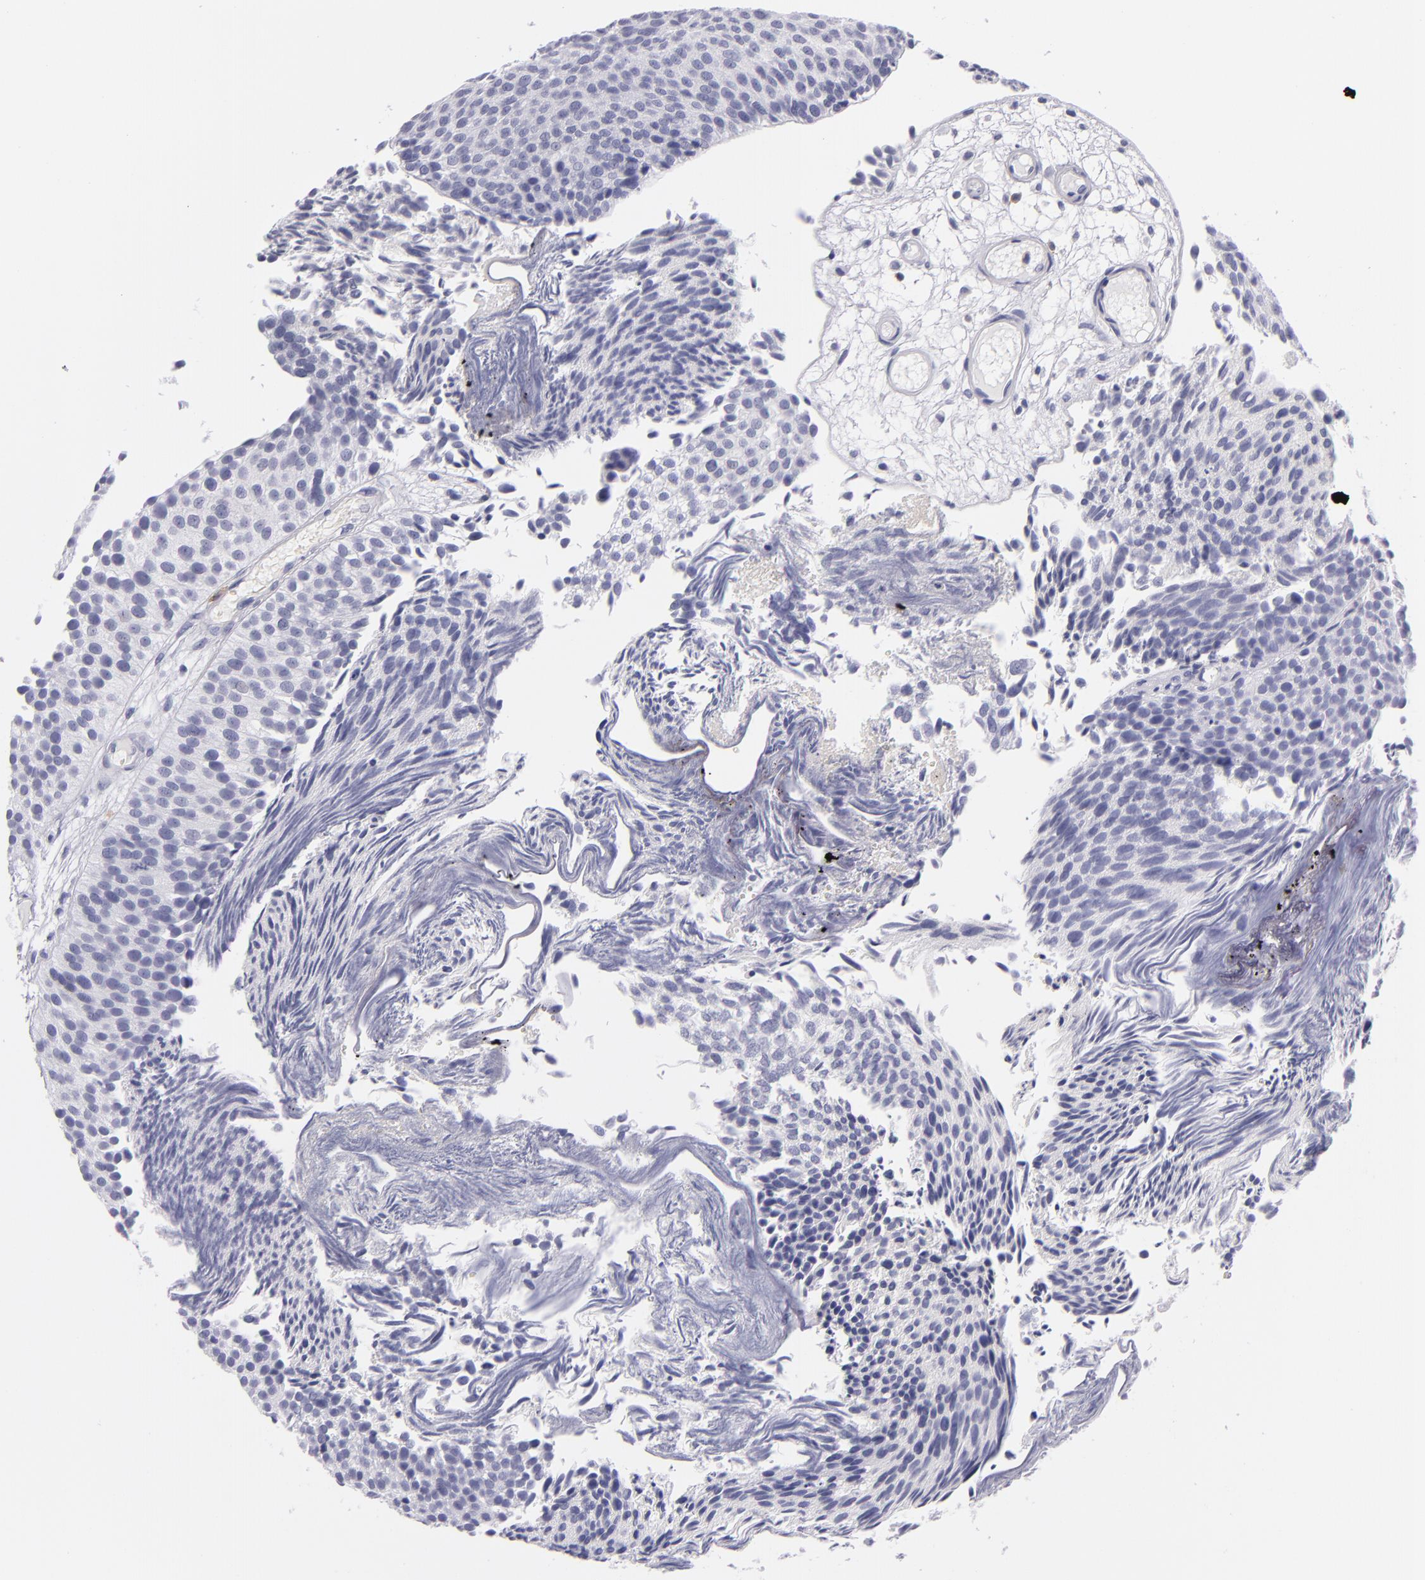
{"staining": {"intensity": "negative", "quantity": "none", "location": "none"}, "tissue": "urothelial cancer", "cell_type": "Tumor cells", "image_type": "cancer", "snomed": [{"axis": "morphology", "description": "Urothelial carcinoma, Low grade"}, {"axis": "topography", "description": "Urinary bladder"}], "caption": "High power microscopy image of an IHC photomicrograph of urothelial carcinoma (low-grade), revealing no significant positivity in tumor cells.", "gene": "CD48", "patient": {"sex": "male", "age": 84}}